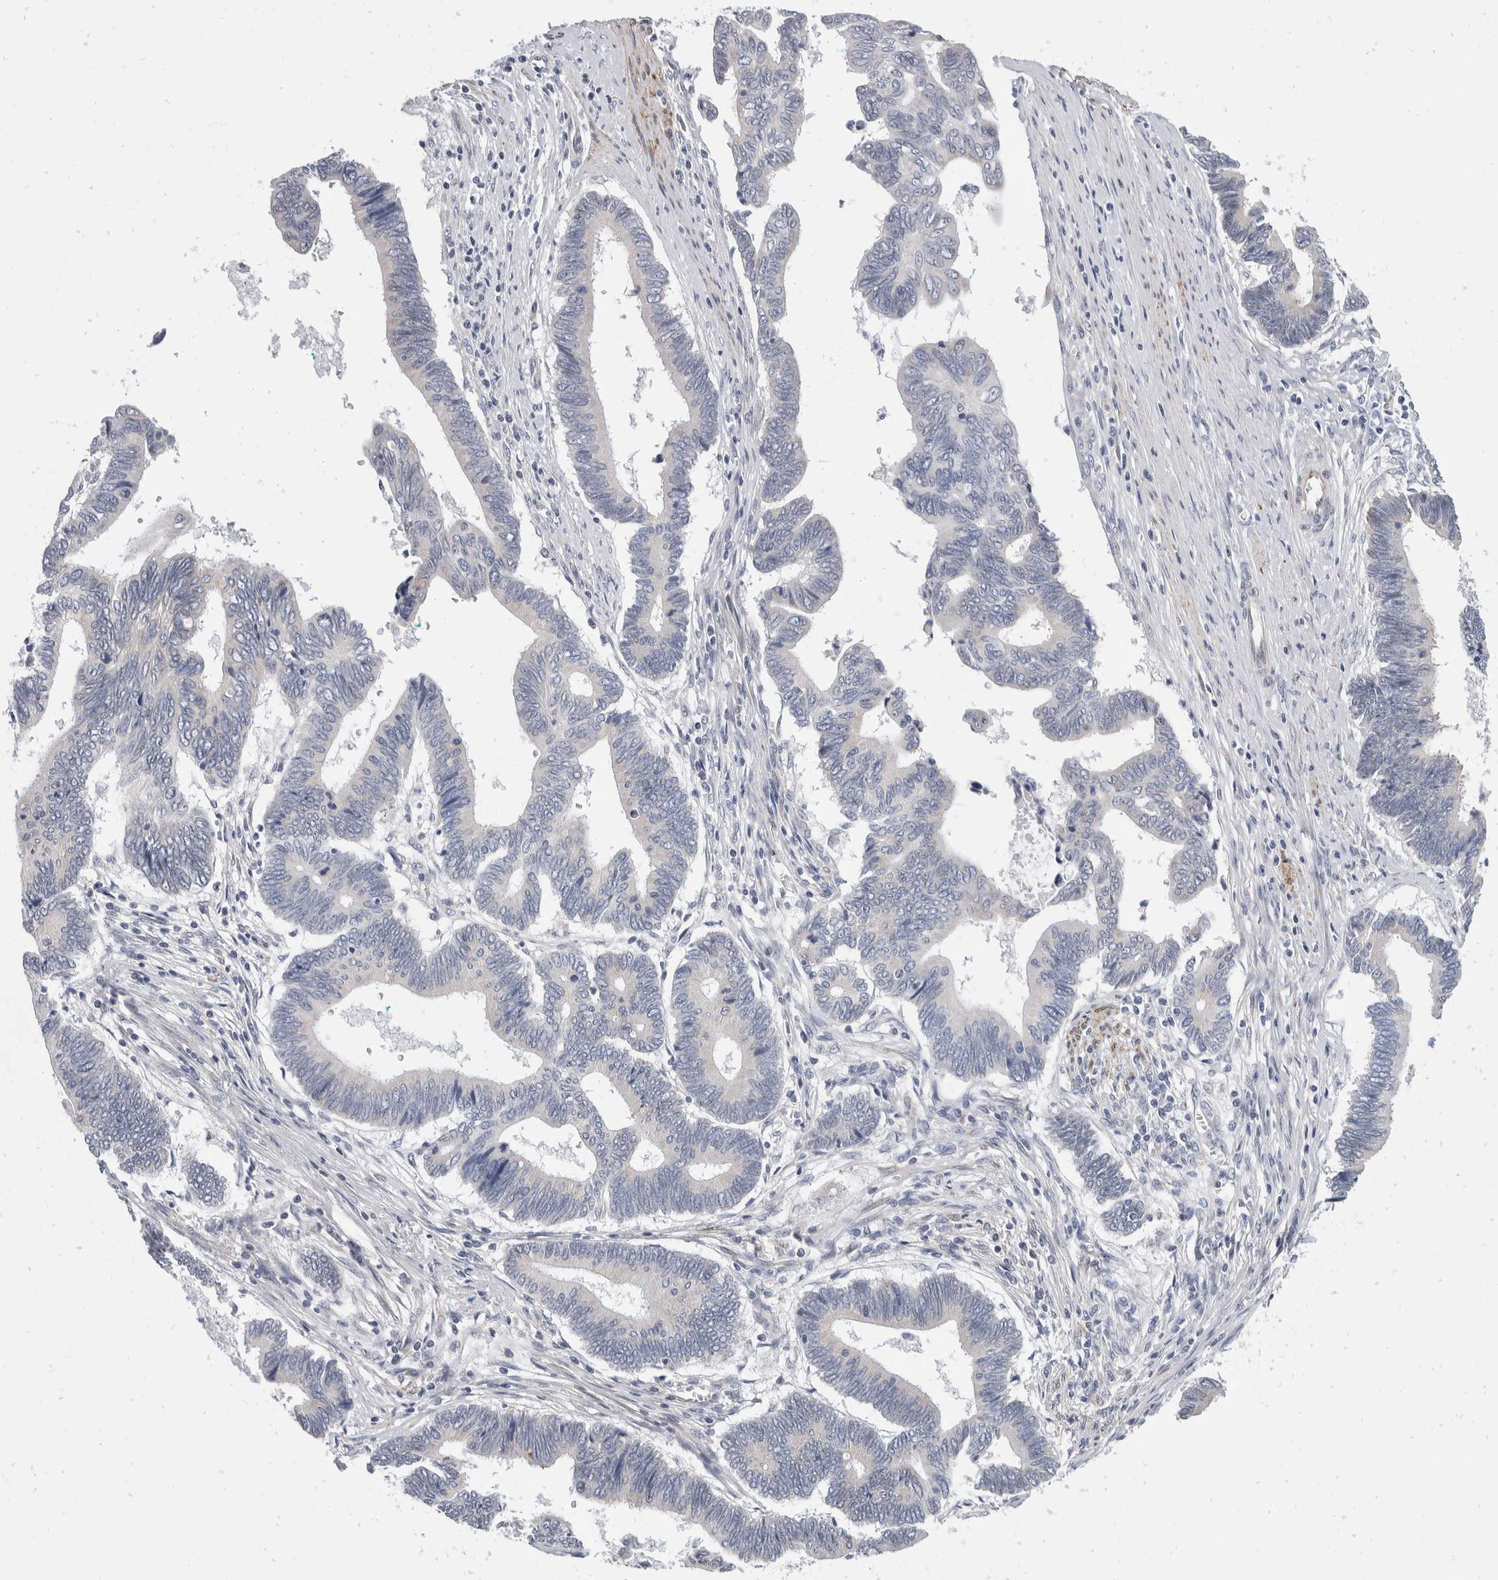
{"staining": {"intensity": "negative", "quantity": "none", "location": "none"}, "tissue": "pancreatic cancer", "cell_type": "Tumor cells", "image_type": "cancer", "snomed": [{"axis": "morphology", "description": "Adenocarcinoma, NOS"}, {"axis": "topography", "description": "Pancreas"}], "caption": "Immunohistochemistry (IHC) of human pancreatic adenocarcinoma exhibits no staining in tumor cells.", "gene": "TMEM245", "patient": {"sex": "female", "age": 70}}